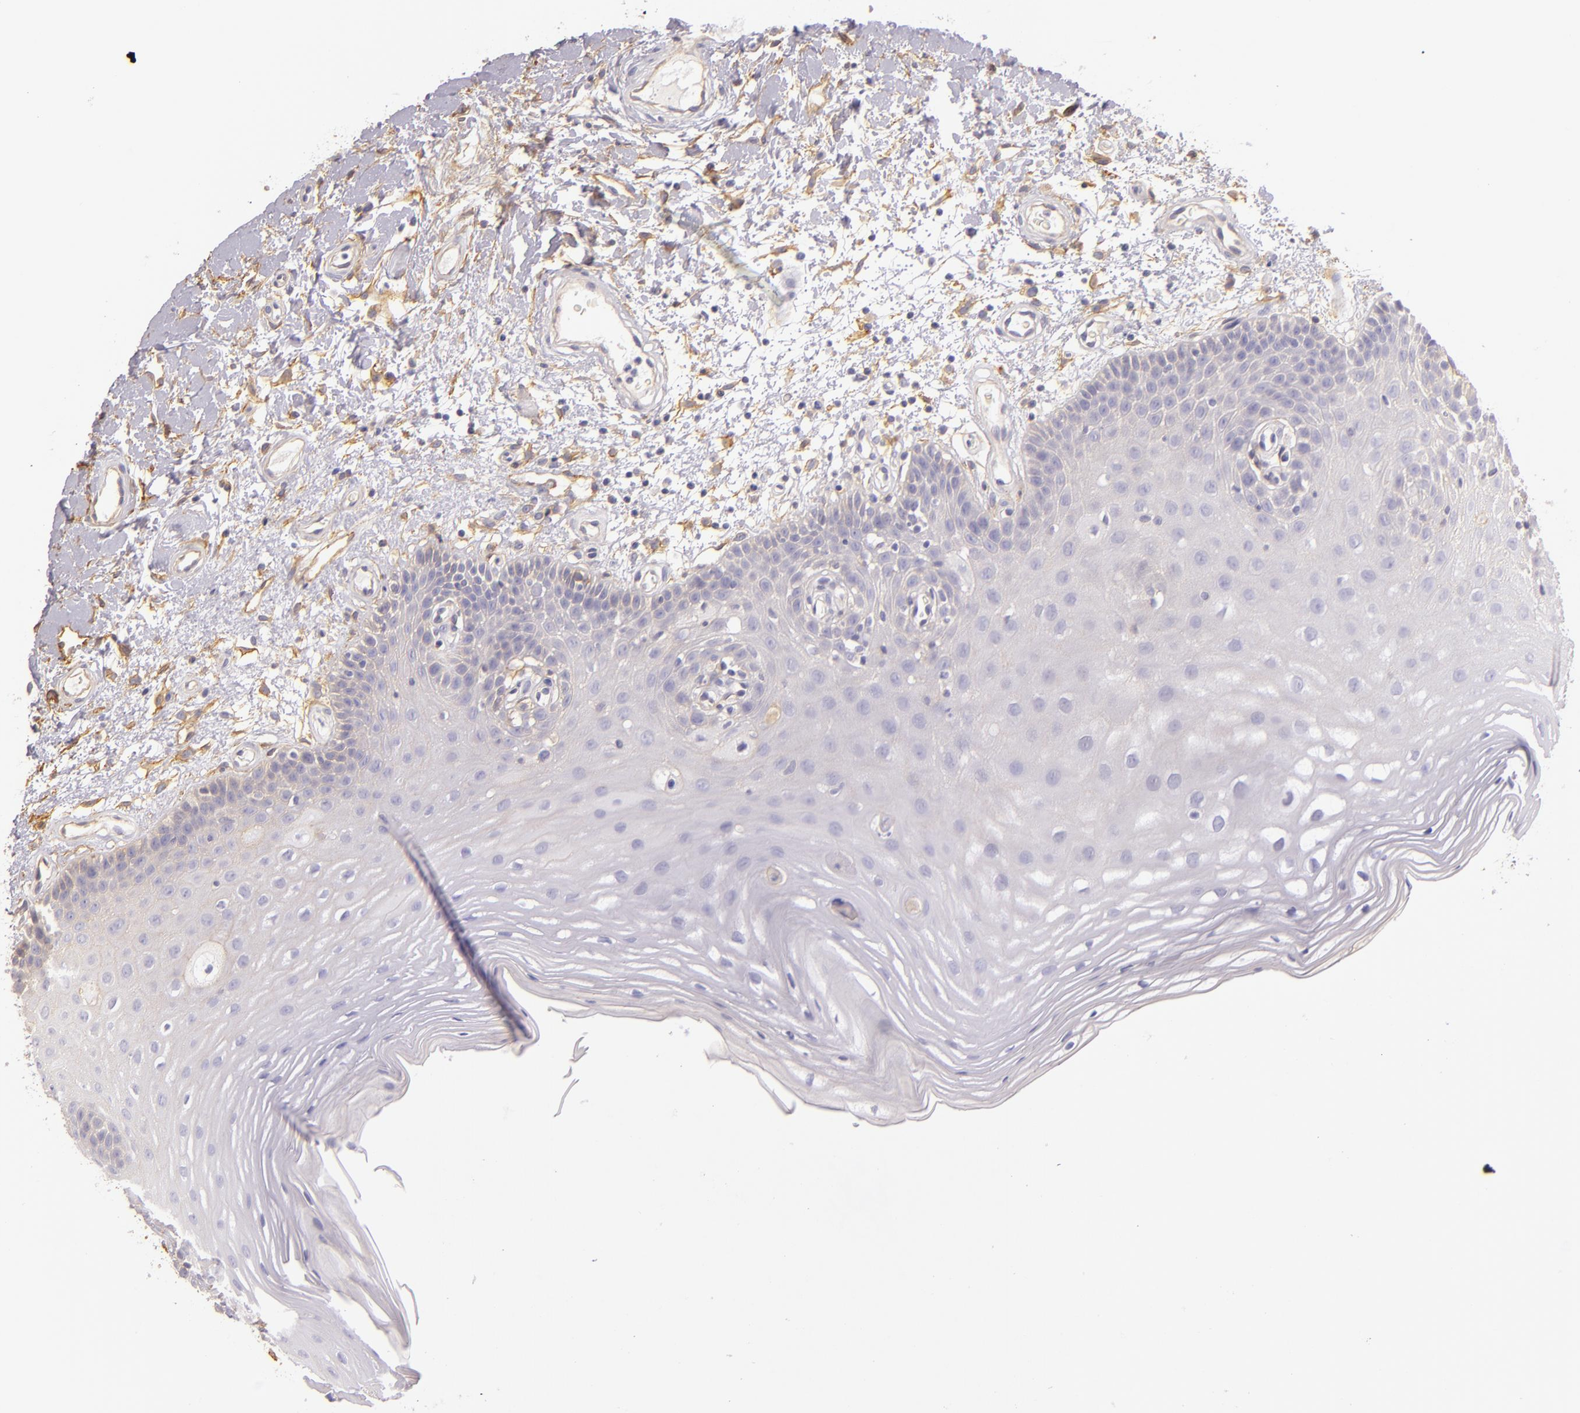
{"staining": {"intensity": "negative", "quantity": "none", "location": "none"}, "tissue": "oral mucosa", "cell_type": "Squamous epithelial cells", "image_type": "normal", "snomed": [{"axis": "morphology", "description": "Normal tissue, NOS"}, {"axis": "morphology", "description": "Squamous cell carcinoma, NOS"}, {"axis": "topography", "description": "Skeletal muscle"}, {"axis": "topography", "description": "Oral tissue"}, {"axis": "topography", "description": "Head-Neck"}], "caption": "Immunohistochemistry (IHC) micrograph of benign human oral mucosa stained for a protein (brown), which exhibits no expression in squamous epithelial cells.", "gene": "CTSF", "patient": {"sex": "male", "age": 71}}